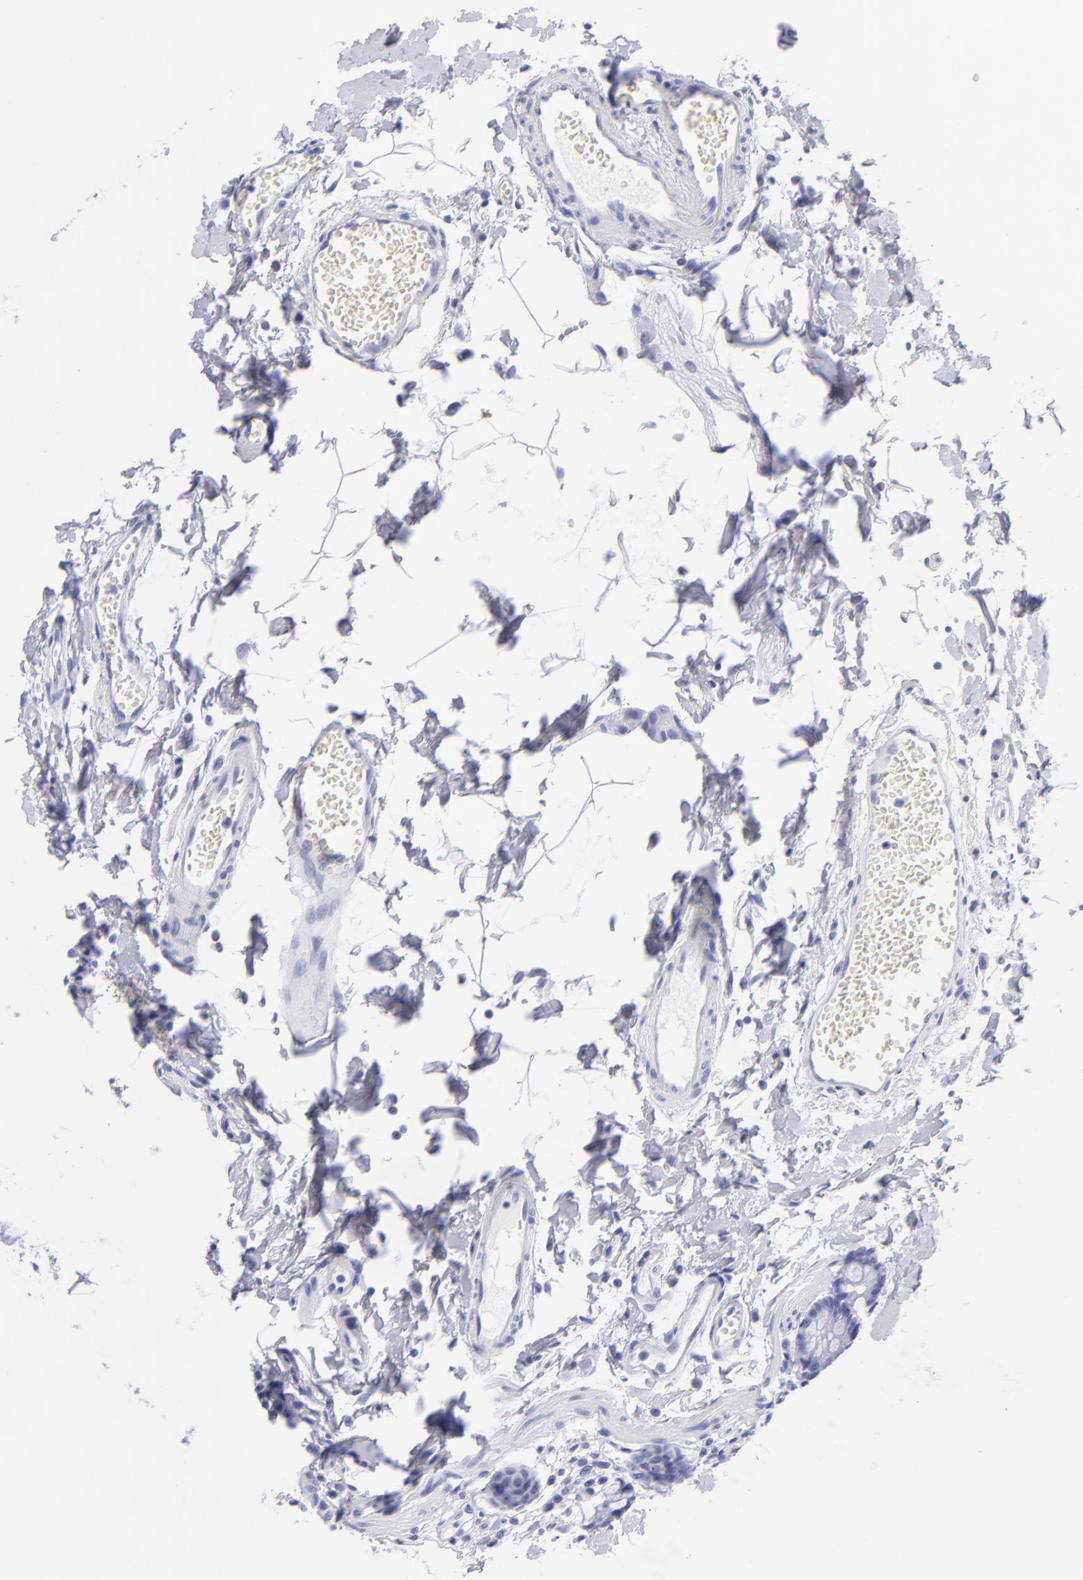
{"staining": {"intensity": "negative", "quantity": "none", "location": "none"}, "tissue": "small intestine", "cell_type": "Glandular cells", "image_type": "normal", "snomed": [{"axis": "morphology", "description": "Normal tissue, NOS"}, {"axis": "topography", "description": "Small intestine"}], "caption": "The immunohistochemistry (IHC) photomicrograph has no significant staining in glandular cells of small intestine. (DAB (3,3'-diaminobenzidine) immunohistochemistry, high magnification).", "gene": "PIP", "patient": {"sex": "female", "age": 61}}